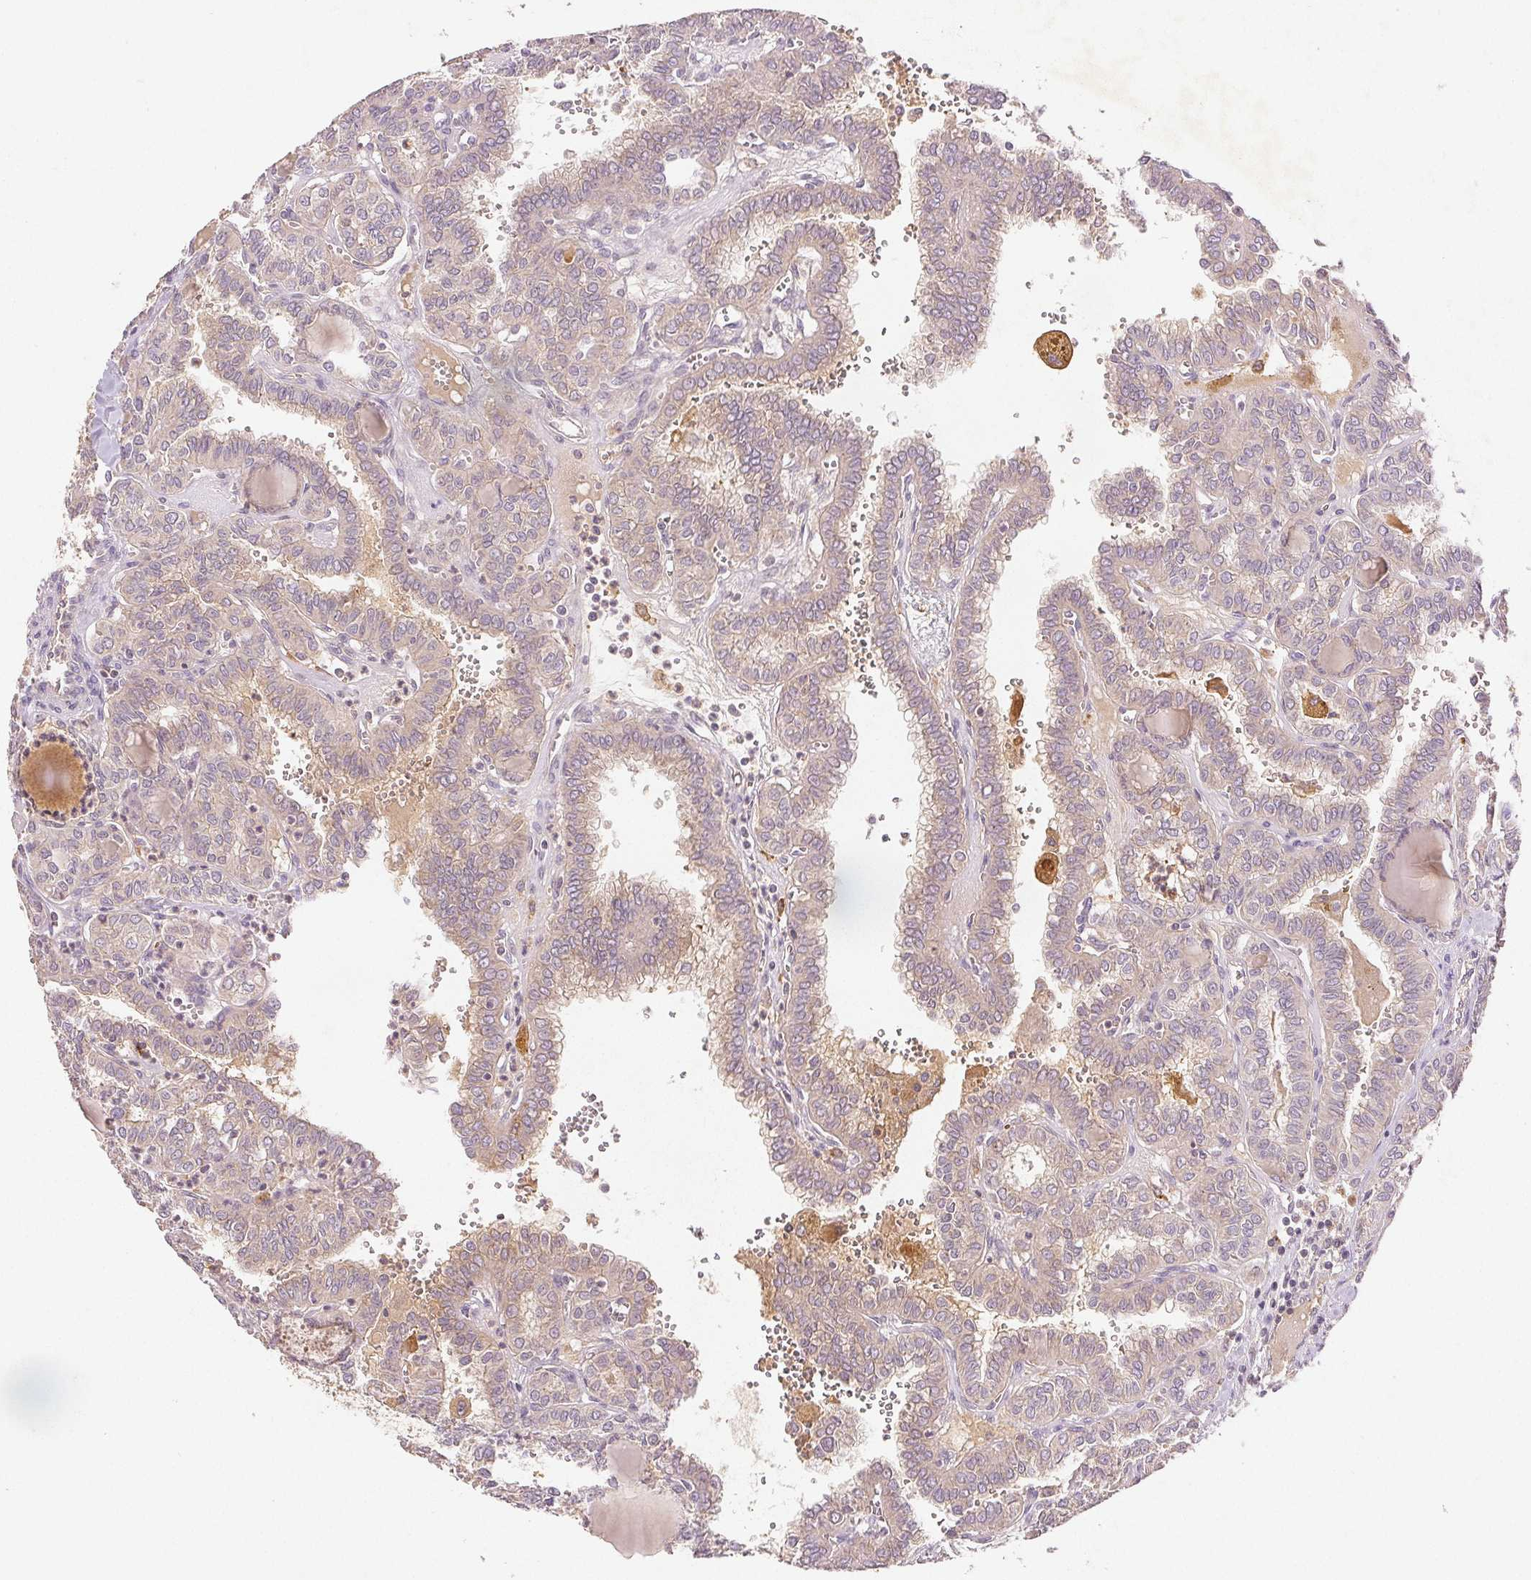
{"staining": {"intensity": "weak", "quantity": "<25%", "location": "cytoplasmic/membranous"}, "tissue": "thyroid cancer", "cell_type": "Tumor cells", "image_type": "cancer", "snomed": [{"axis": "morphology", "description": "Papillary adenocarcinoma, NOS"}, {"axis": "topography", "description": "Thyroid gland"}], "caption": "This micrograph is of papillary adenocarcinoma (thyroid) stained with IHC to label a protein in brown with the nuclei are counter-stained blue. There is no staining in tumor cells.", "gene": "YIF1B", "patient": {"sex": "female", "age": 41}}